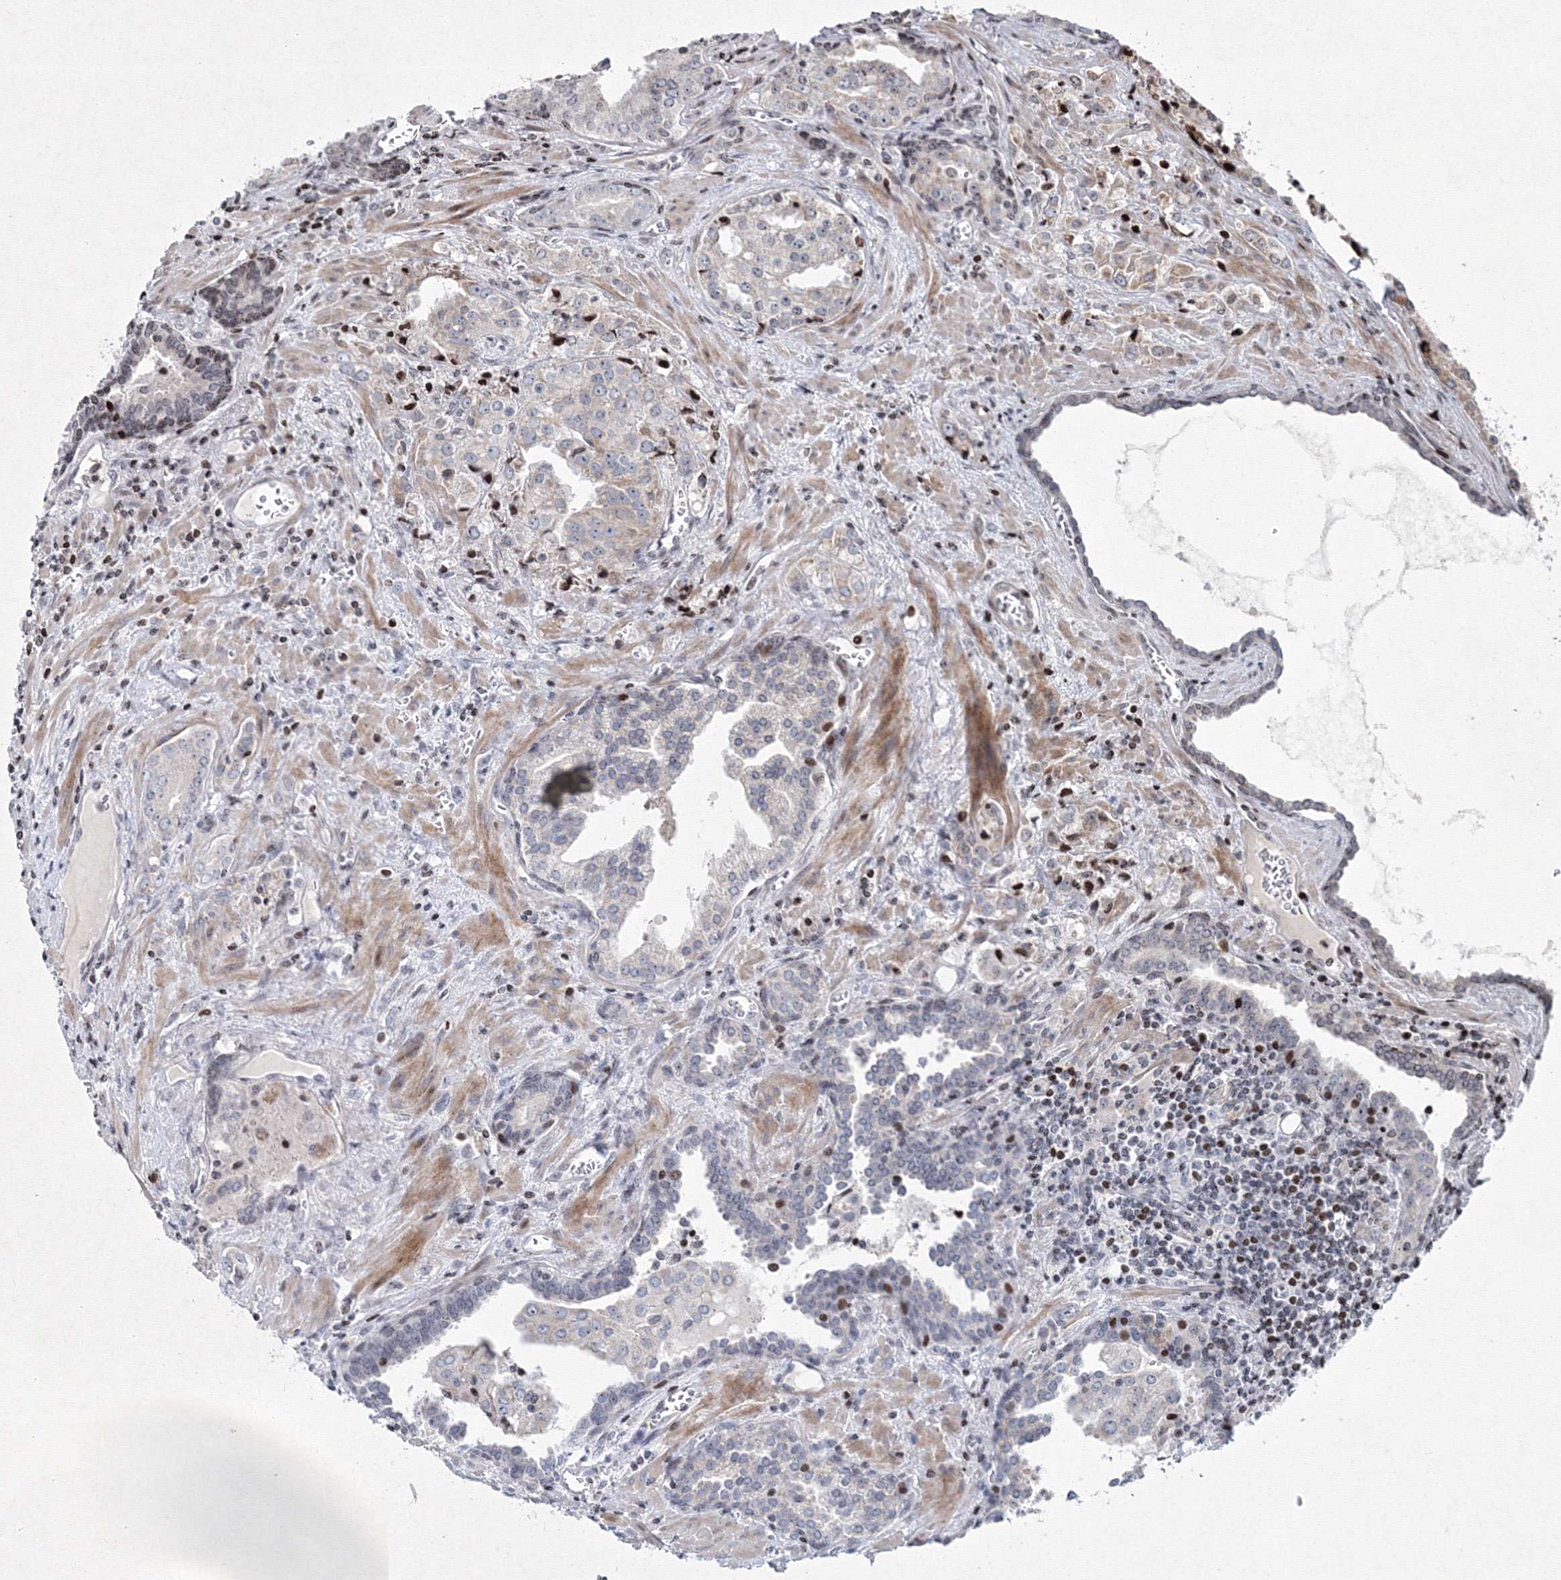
{"staining": {"intensity": "negative", "quantity": "none", "location": "none"}, "tissue": "prostate cancer", "cell_type": "Tumor cells", "image_type": "cancer", "snomed": [{"axis": "morphology", "description": "Adenocarcinoma, High grade"}, {"axis": "topography", "description": "Prostate"}], "caption": "Immunohistochemical staining of prostate high-grade adenocarcinoma demonstrates no significant expression in tumor cells.", "gene": "SMIM29", "patient": {"sex": "male", "age": 68}}